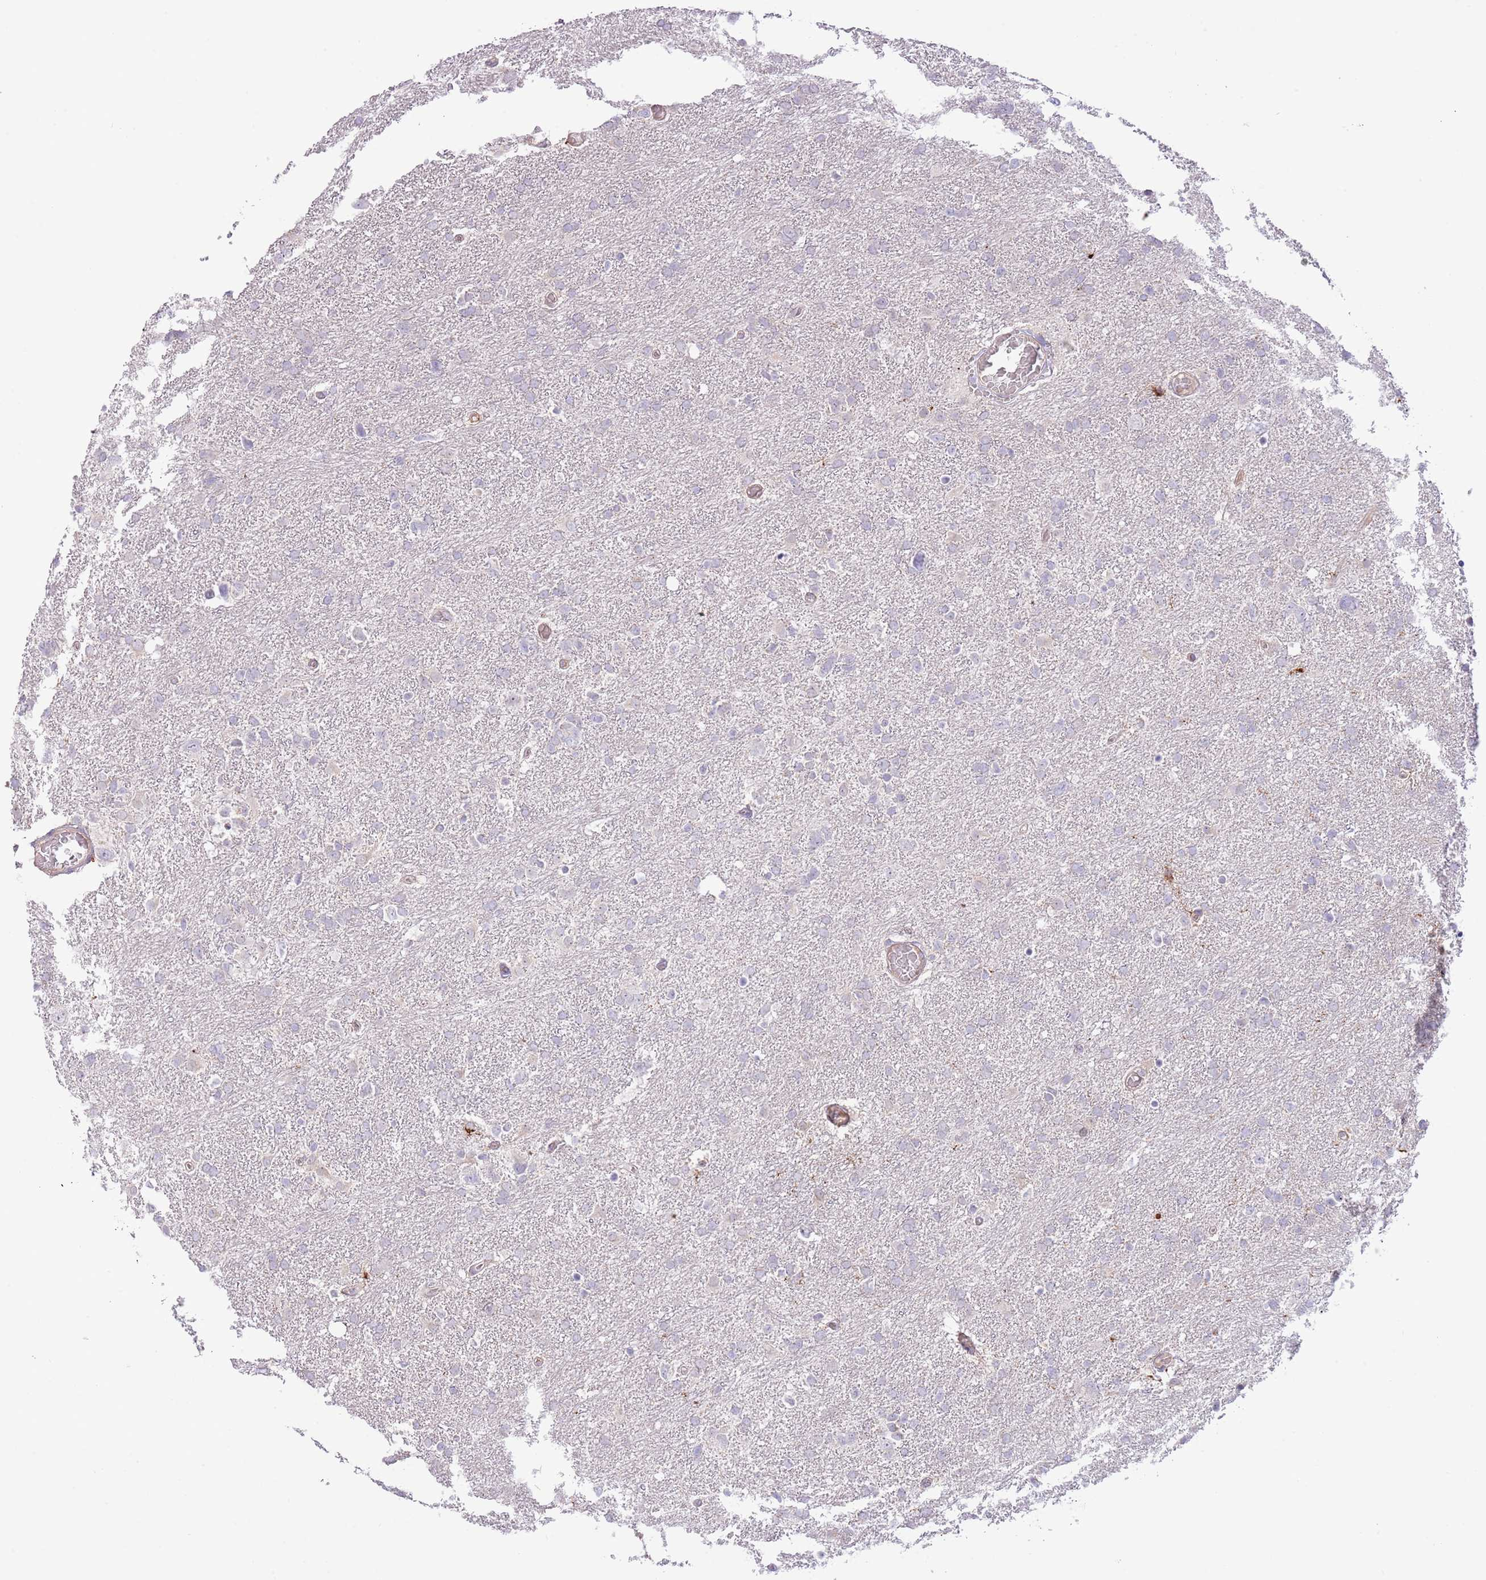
{"staining": {"intensity": "negative", "quantity": "none", "location": "none"}, "tissue": "glioma", "cell_type": "Tumor cells", "image_type": "cancer", "snomed": [{"axis": "morphology", "description": "Glioma, malignant, High grade"}, {"axis": "topography", "description": "Brain"}], "caption": "Immunohistochemistry of human glioma shows no expression in tumor cells.", "gene": "AP1S2", "patient": {"sex": "male", "age": 61}}